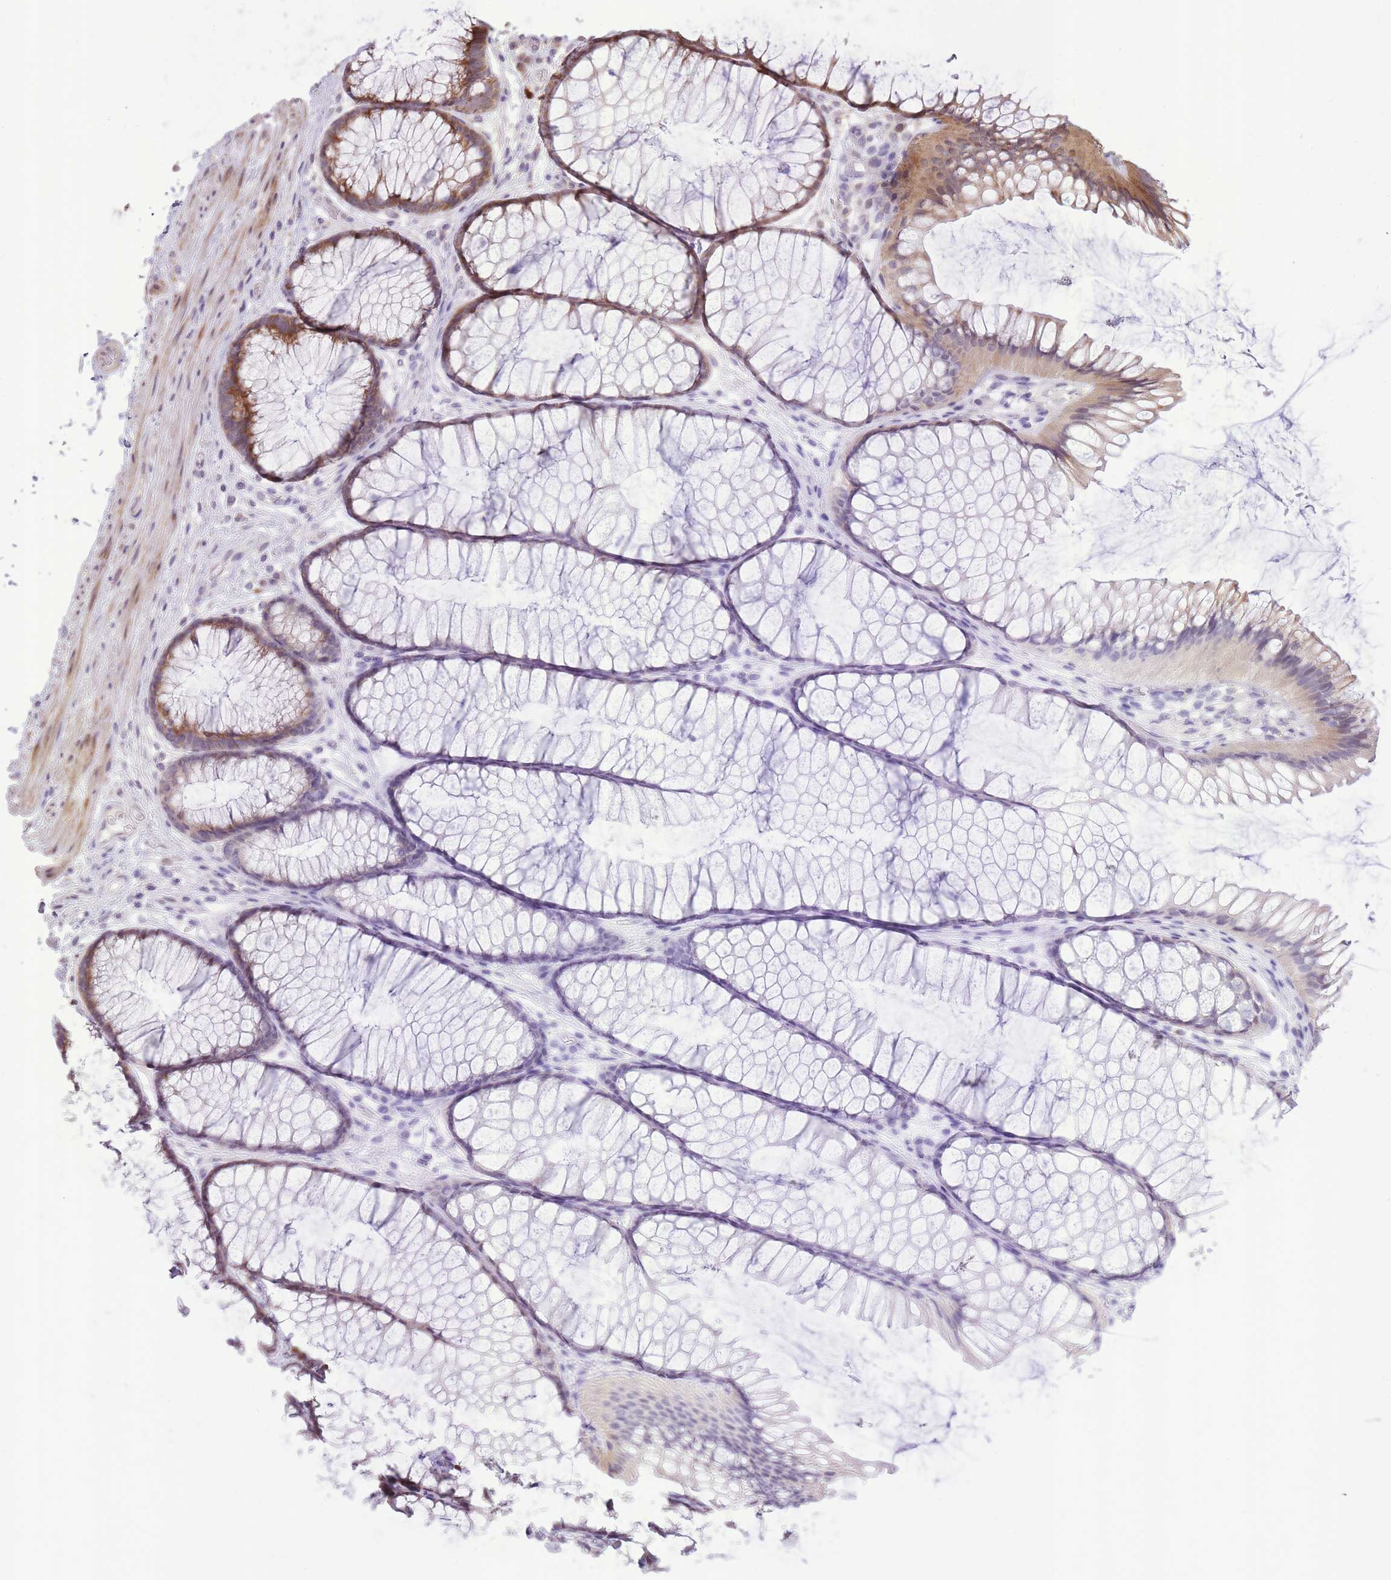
{"staining": {"intensity": "negative", "quantity": "none", "location": "none"}, "tissue": "colon", "cell_type": "Endothelial cells", "image_type": "normal", "snomed": [{"axis": "morphology", "description": "Normal tissue, NOS"}, {"axis": "topography", "description": "Colon"}], "caption": "High power microscopy micrograph of an immunohistochemistry (IHC) micrograph of unremarkable colon, revealing no significant expression in endothelial cells.", "gene": "SLC4A4", "patient": {"sex": "female", "age": 82}}